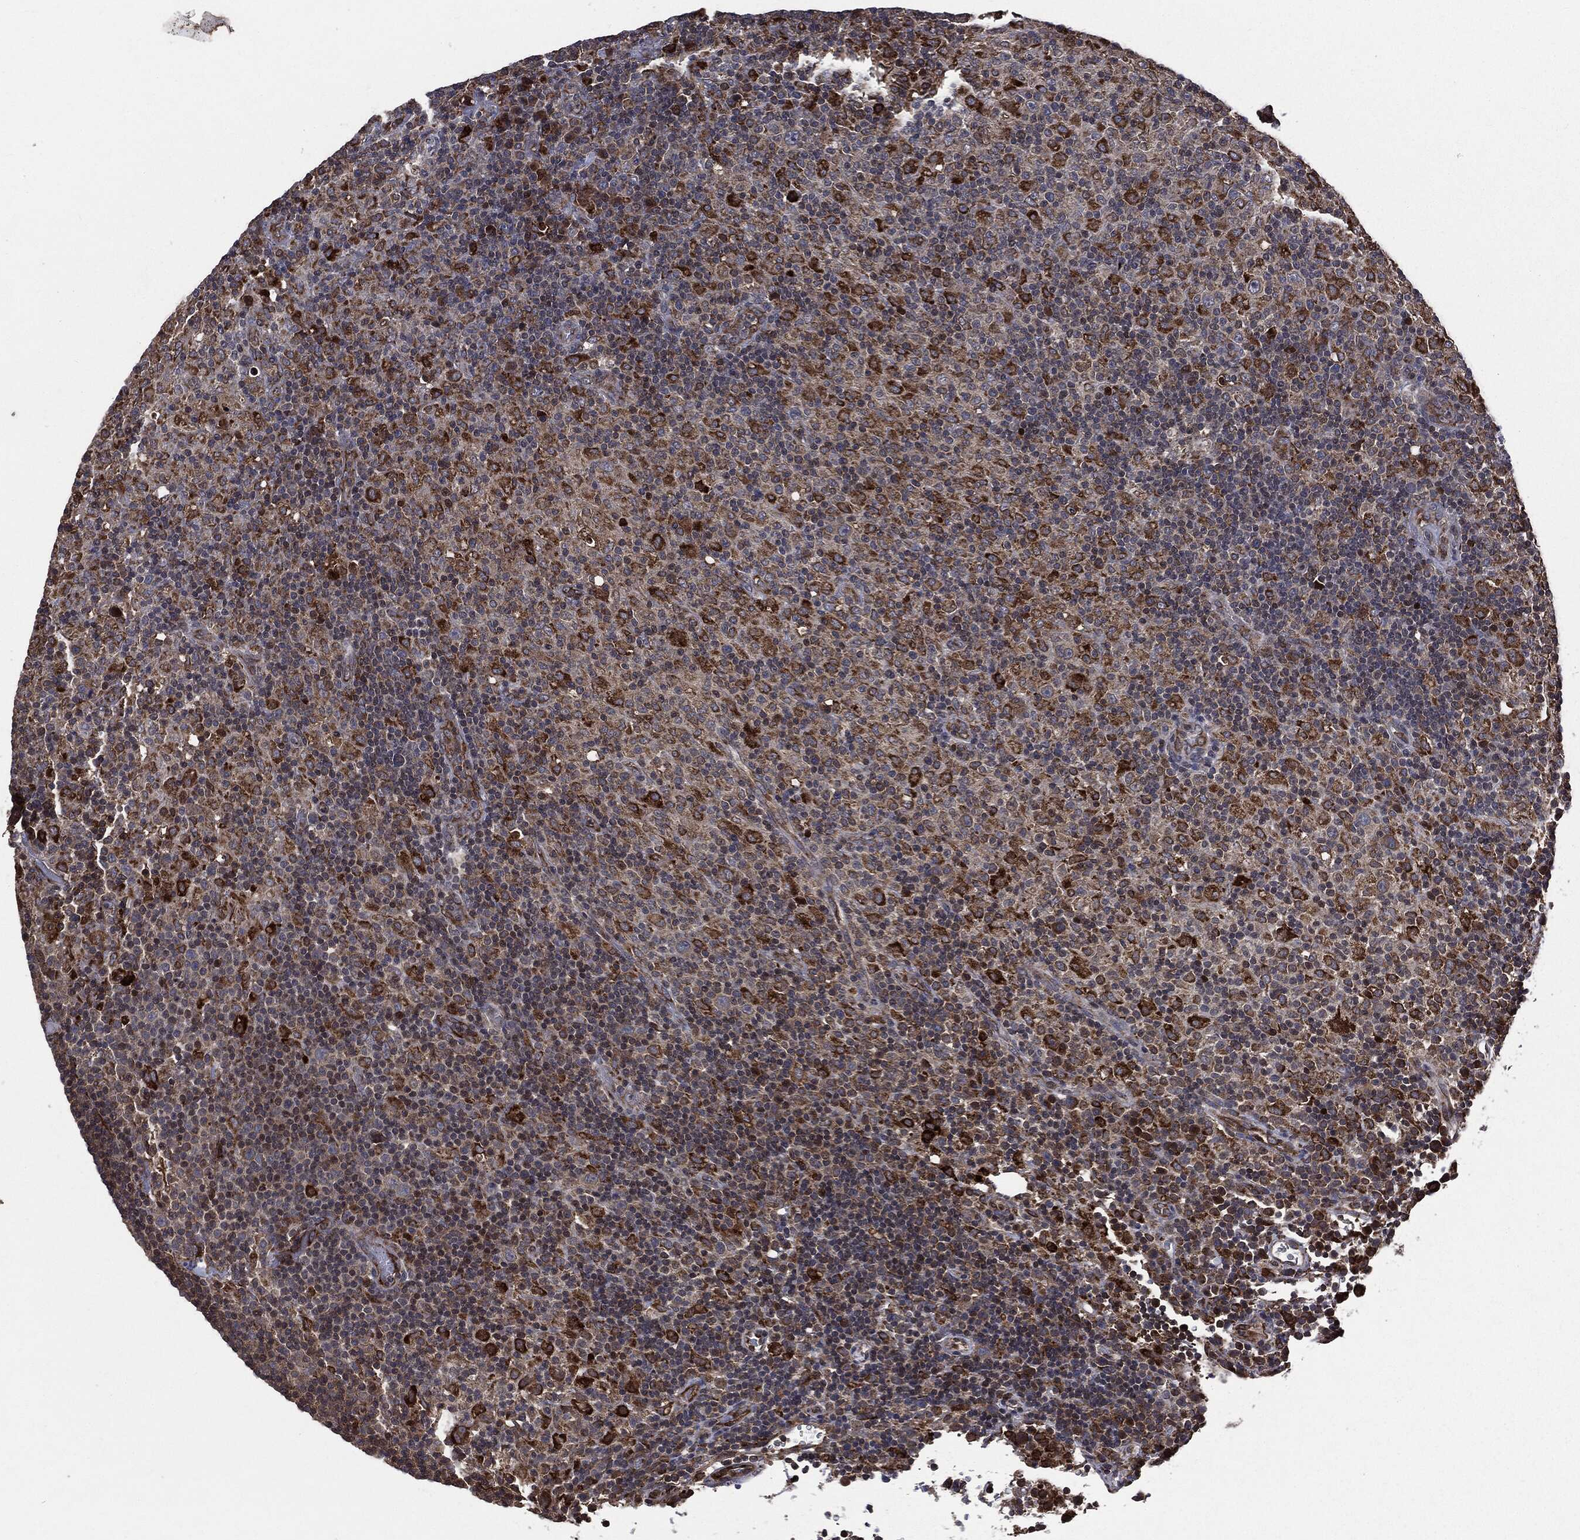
{"staining": {"intensity": "strong", "quantity": "25%-75%", "location": "cytoplasmic/membranous"}, "tissue": "lymphoma", "cell_type": "Tumor cells", "image_type": "cancer", "snomed": [{"axis": "morphology", "description": "Hodgkin's disease, NOS"}, {"axis": "topography", "description": "Lymph node"}], "caption": "Protein staining of Hodgkin's disease tissue reveals strong cytoplasmic/membranous staining in approximately 25%-75% of tumor cells. The staining is performed using DAB (3,3'-diaminobenzidine) brown chromogen to label protein expression. The nuclei are counter-stained blue using hematoxylin.", "gene": "PLOD3", "patient": {"sex": "male", "age": 70}}